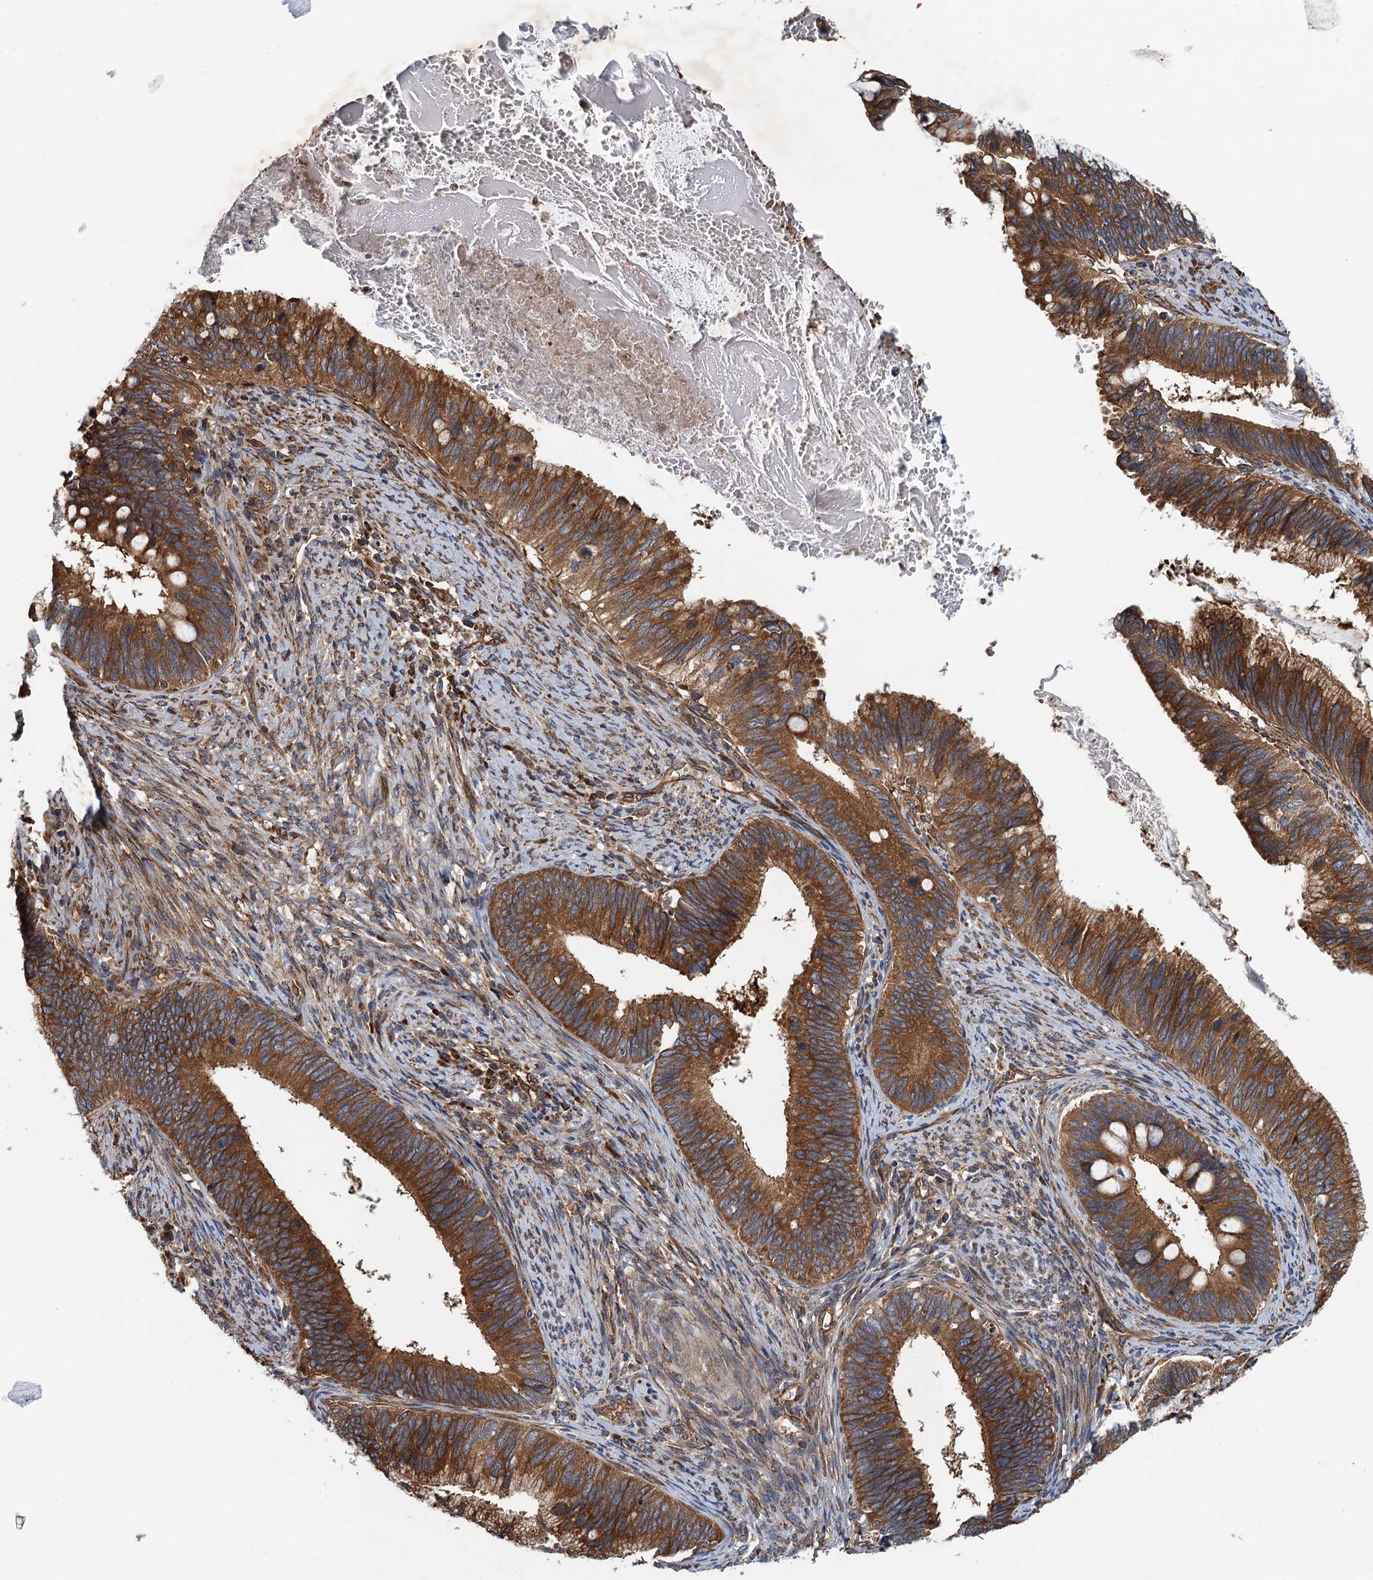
{"staining": {"intensity": "strong", "quantity": ">75%", "location": "cytoplasmic/membranous"}, "tissue": "cervical cancer", "cell_type": "Tumor cells", "image_type": "cancer", "snomed": [{"axis": "morphology", "description": "Adenocarcinoma, NOS"}, {"axis": "topography", "description": "Cervix"}], "caption": "Cervical cancer (adenocarcinoma) stained for a protein (brown) shows strong cytoplasmic/membranous positive positivity in about >75% of tumor cells.", "gene": "MDM1", "patient": {"sex": "female", "age": 42}}